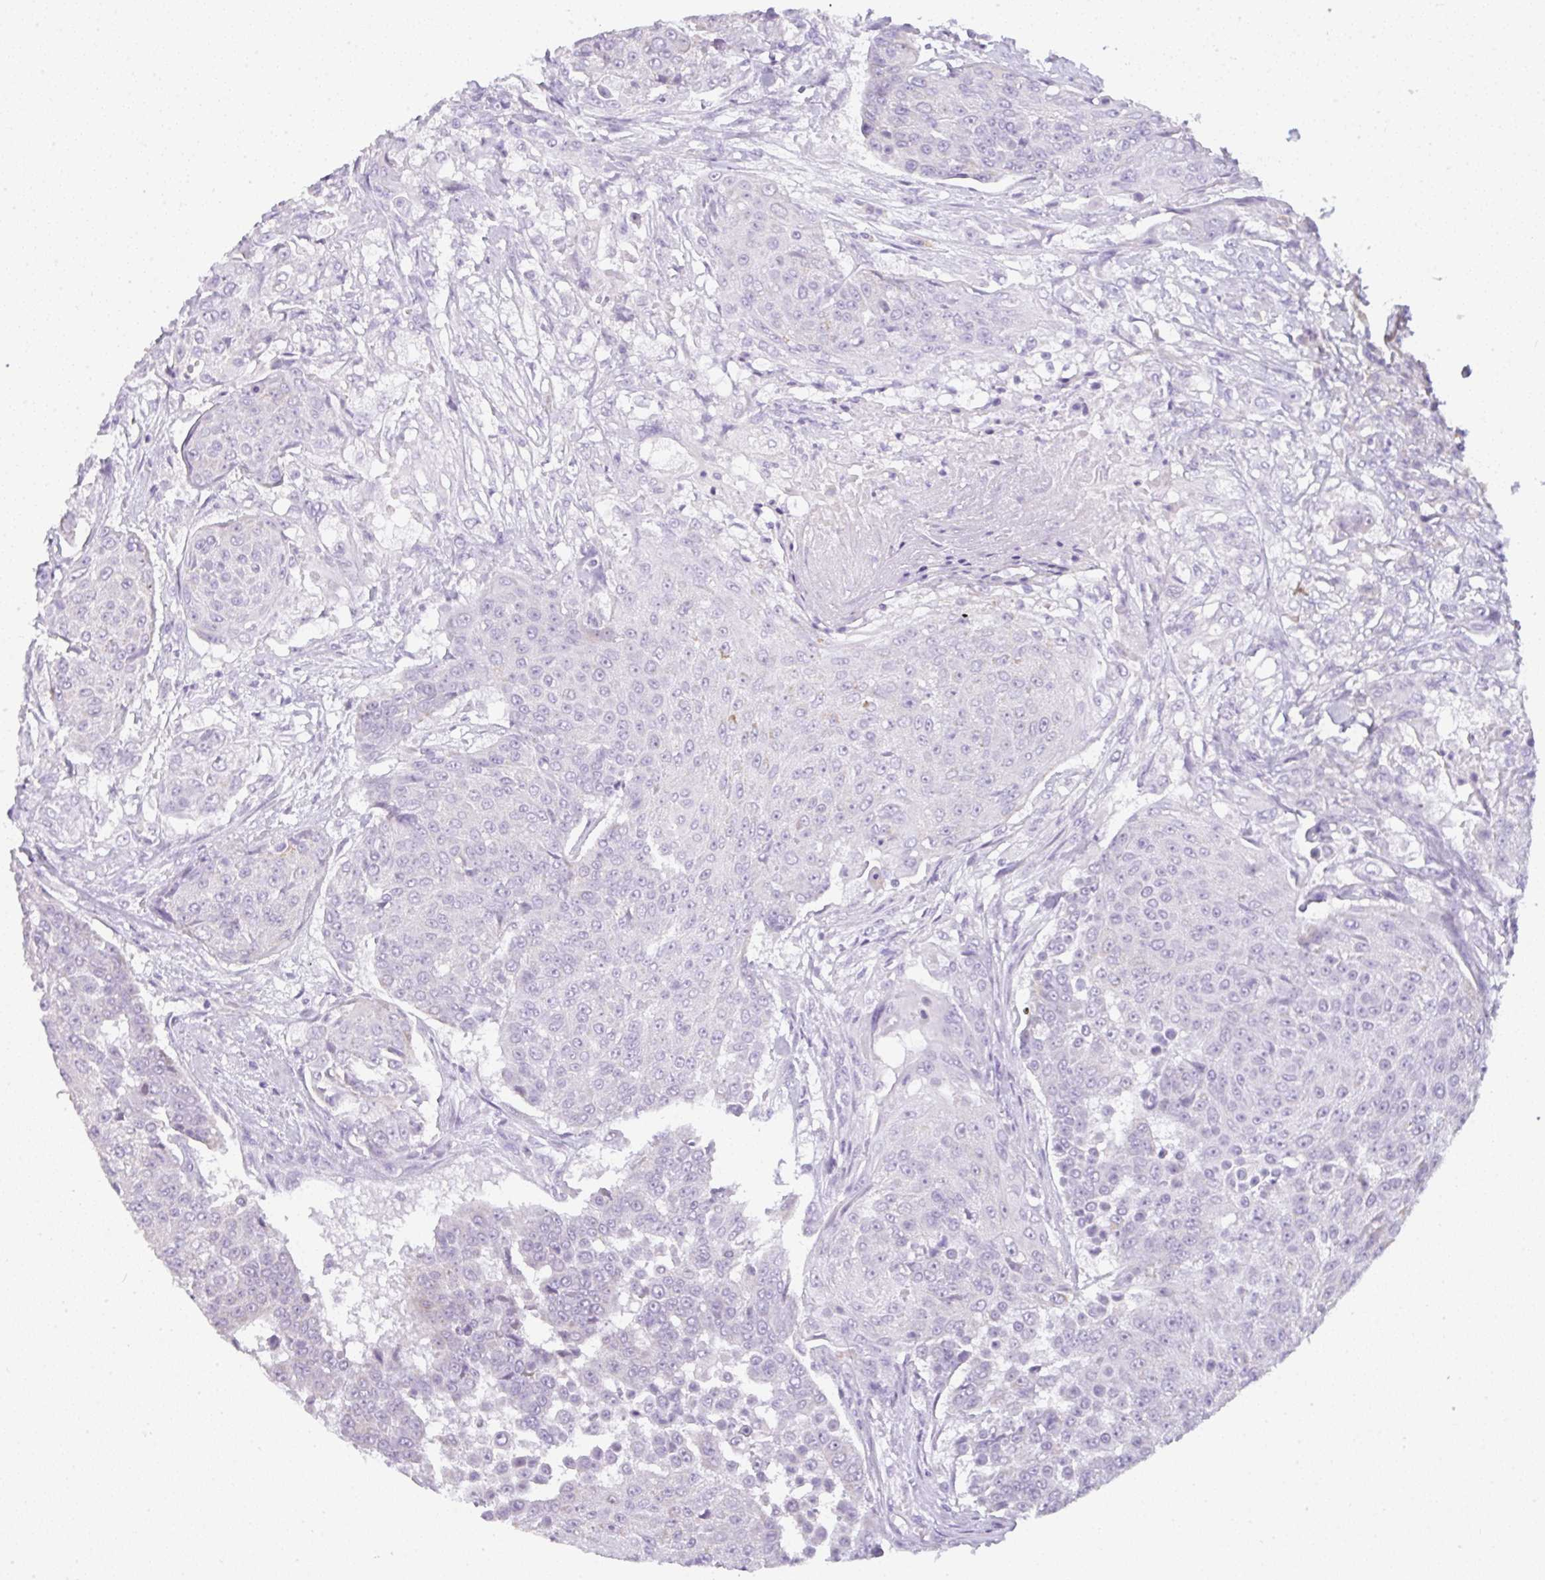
{"staining": {"intensity": "negative", "quantity": "none", "location": "none"}, "tissue": "urothelial cancer", "cell_type": "Tumor cells", "image_type": "cancer", "snomed": [{"axis": "morphology", "description": "Urothelial carcinoma, High grade"}, {"axis": "topography", "description": "Urinary bladder"}], "caption": "DAB immunohistochemical staining of human urothelial cancer shows no significant expression in tumor cells.", "gene": "LPAR4", "patient": {"sex": "female", "age": 63}}